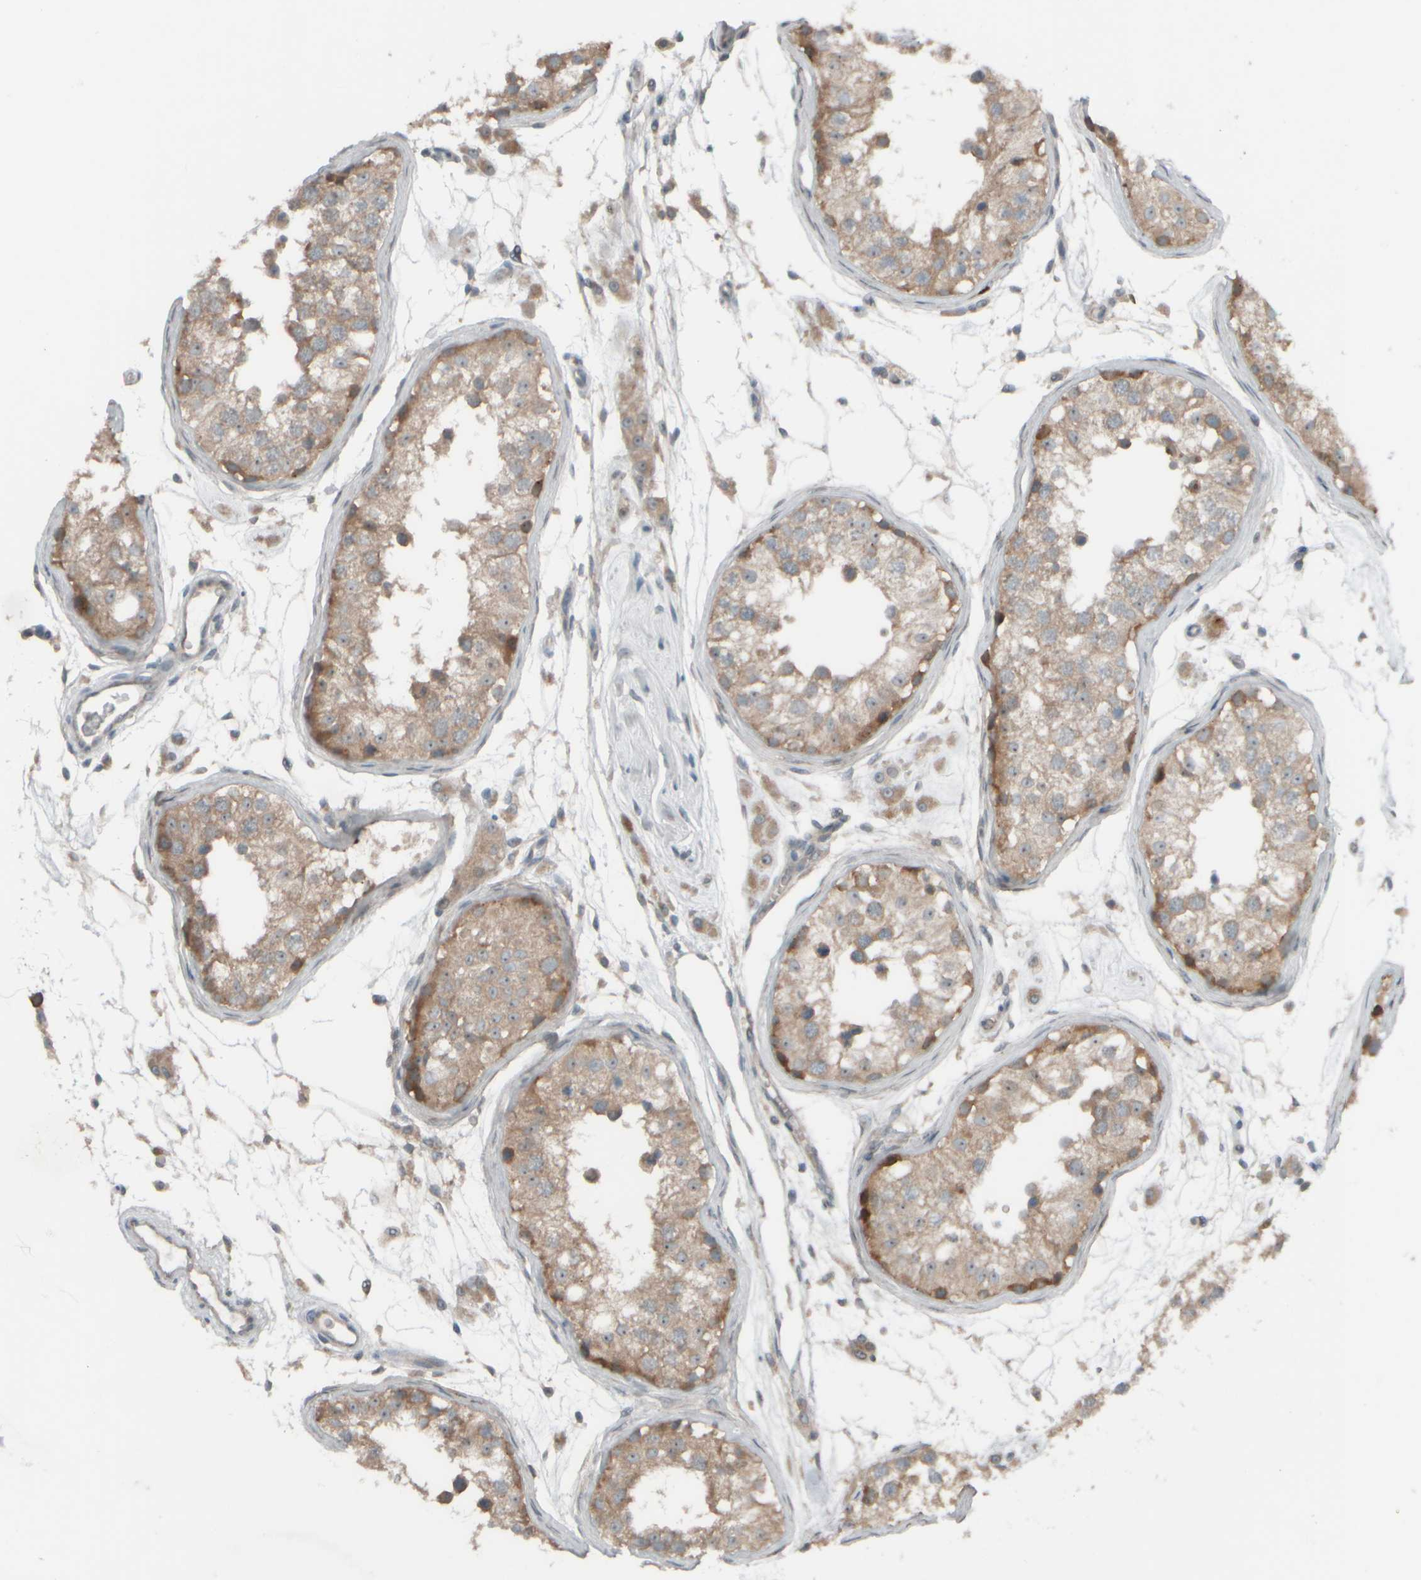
{"staining": {"intensity": "moderate", "quantity": ">75%", "location": "cytoplasmic/membranous"}, "tissue": "testis", "cell_type": "Cells in seminiferous ducts", "image_type": "normal", "snomed": [{"axis": "morphology", "description": "Normal tissue, NOS"}, {"axis": "morphology", "description": "Adenocarcinoma, metastatic, NOS"}, {"axis": "topography", "description": "Testis"}], "caption": "This image exhibits immunohistochemistry staining of normal human testis, with medium moderate cytoplasmic/membranous positivity in approximately >75% of cells in seminiferous ducts.", "gene": "HGS", "patient": {"sex": "male", "age": 26}}